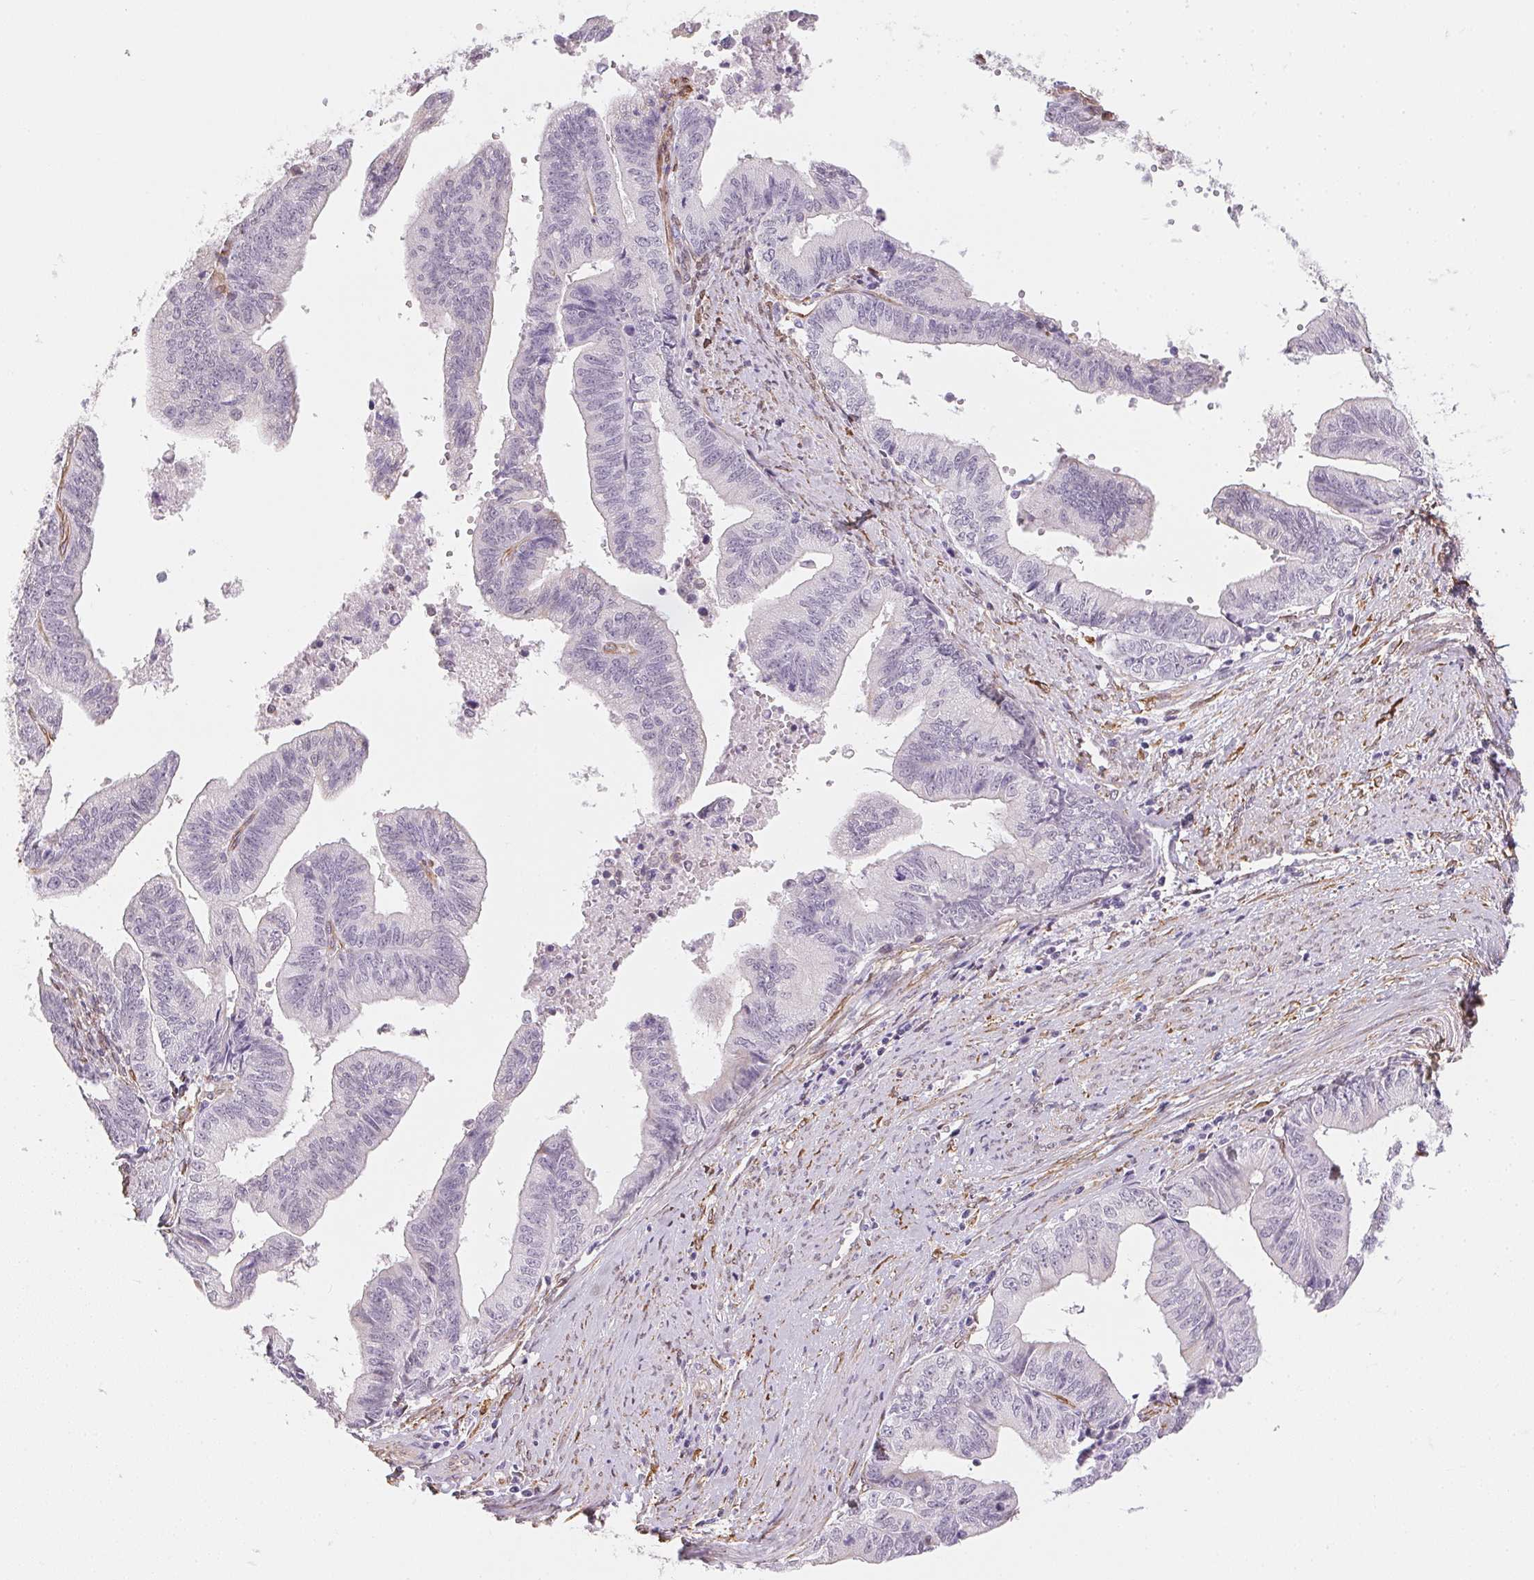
{"staining": {"intensity": "negative", "quantity": "none", "location": "none"}, "tissue": "endometrial cancer", "cell_type": "Tumor cells", "image_type": "cancer", "snomed": [{"axis": "morphology", "description": "Adenocarcinoma, NOS"}, {"axis": "topography", "description": "Endometrium"}], "caption": "This is an IHC histopathology image of human endometrial adenocarcinoma. There is no staining in tumor cells.", "gene": "RSBN1", "patient": {"sex": "female", "age": 65}}